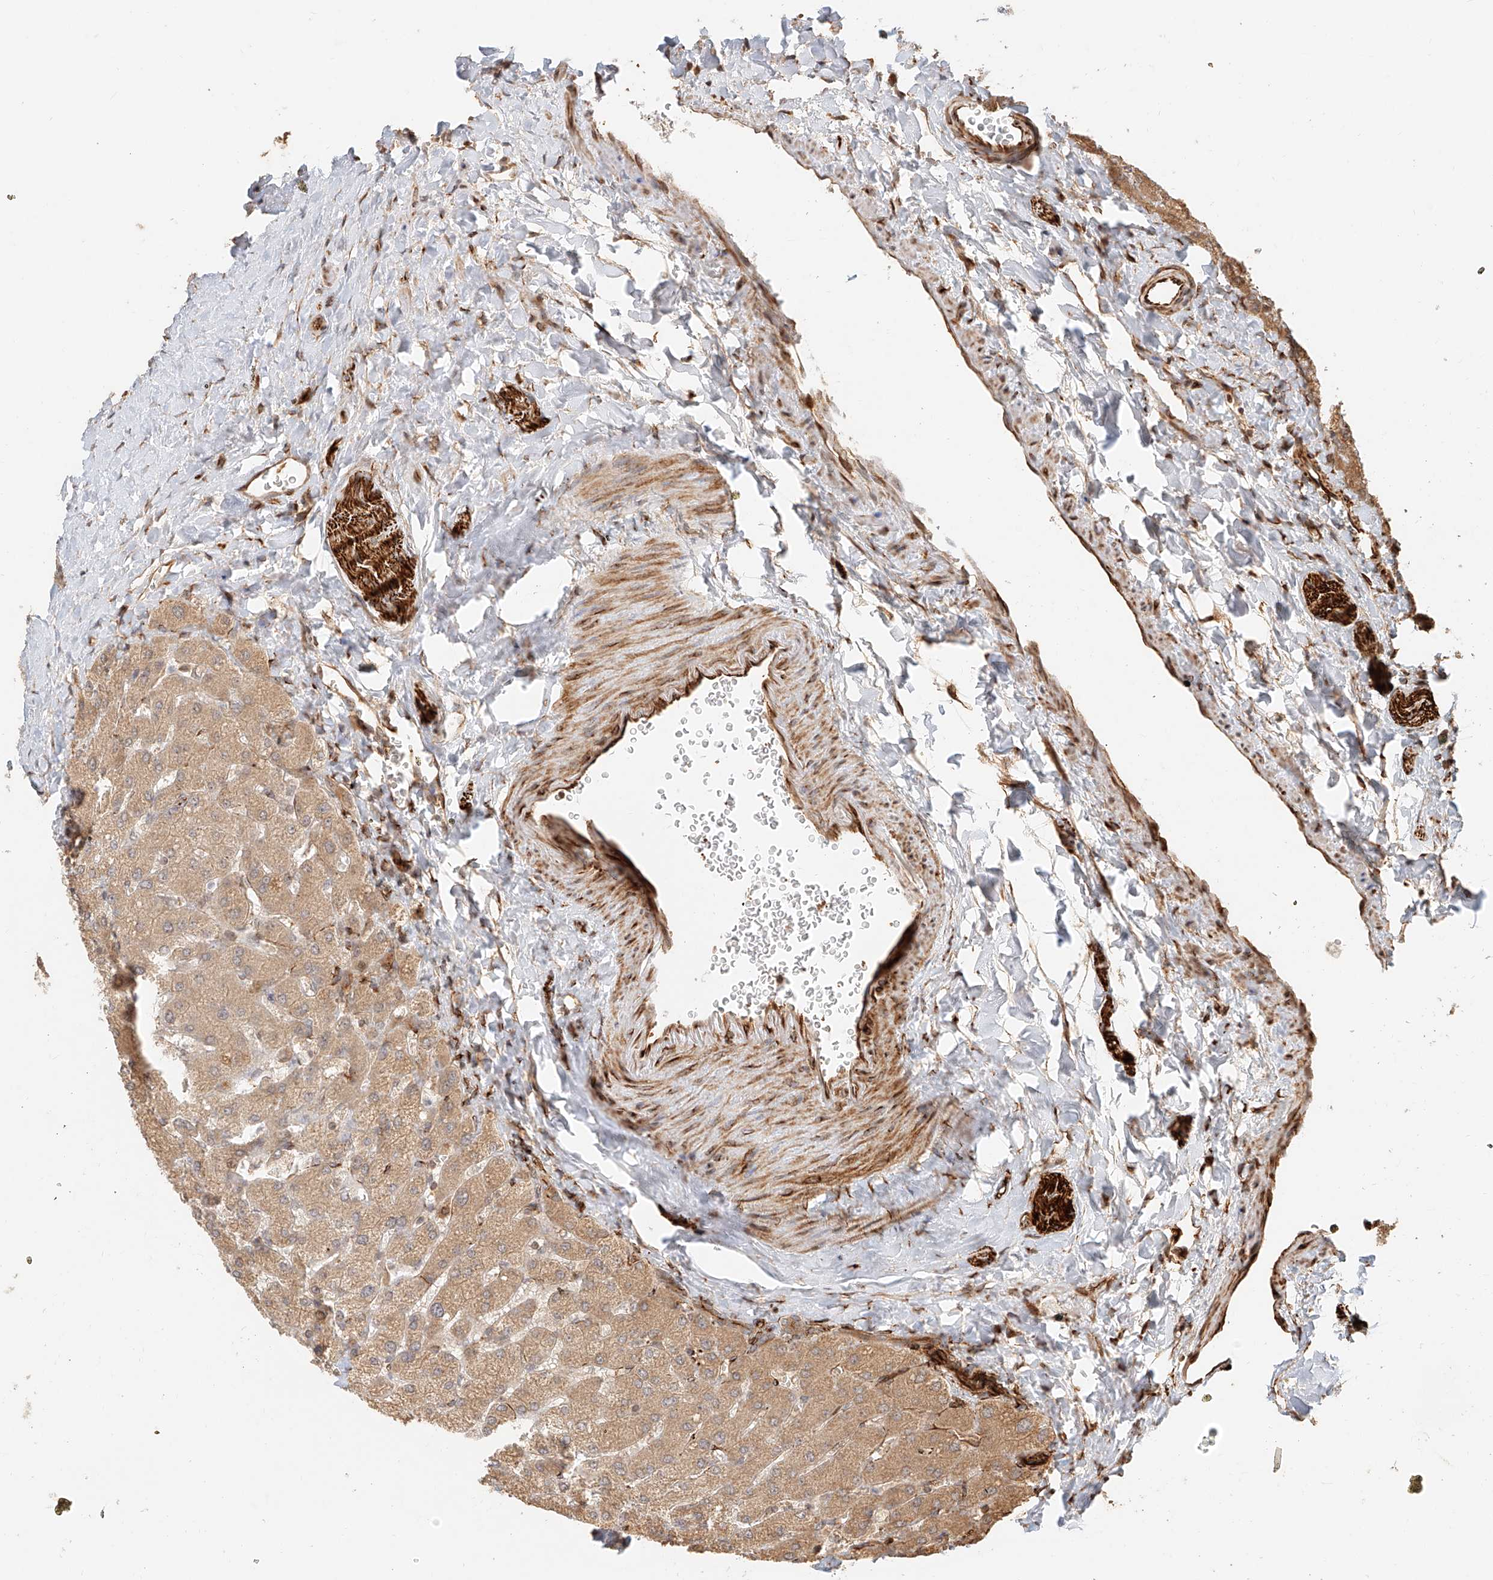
{"staining": {"intensity": "negative", "quantity": "none", "location": "none"}, "tissue": "liver", "cell_type": "Cholangiocytes", "image_type": "normal", "snomed": [{"axis": "morphology", "description": "Normal tissue, NOS"}, {"axis": "topography", "description": "Liver"}], "caption": "DAB (3,3'-diaminobenzidine) immunohistochemical staining of benign human liver displays no significant staining in cholangiocytes.", "gene": "NAP1L1", "patient": {"sex": "male", "age": 55}}